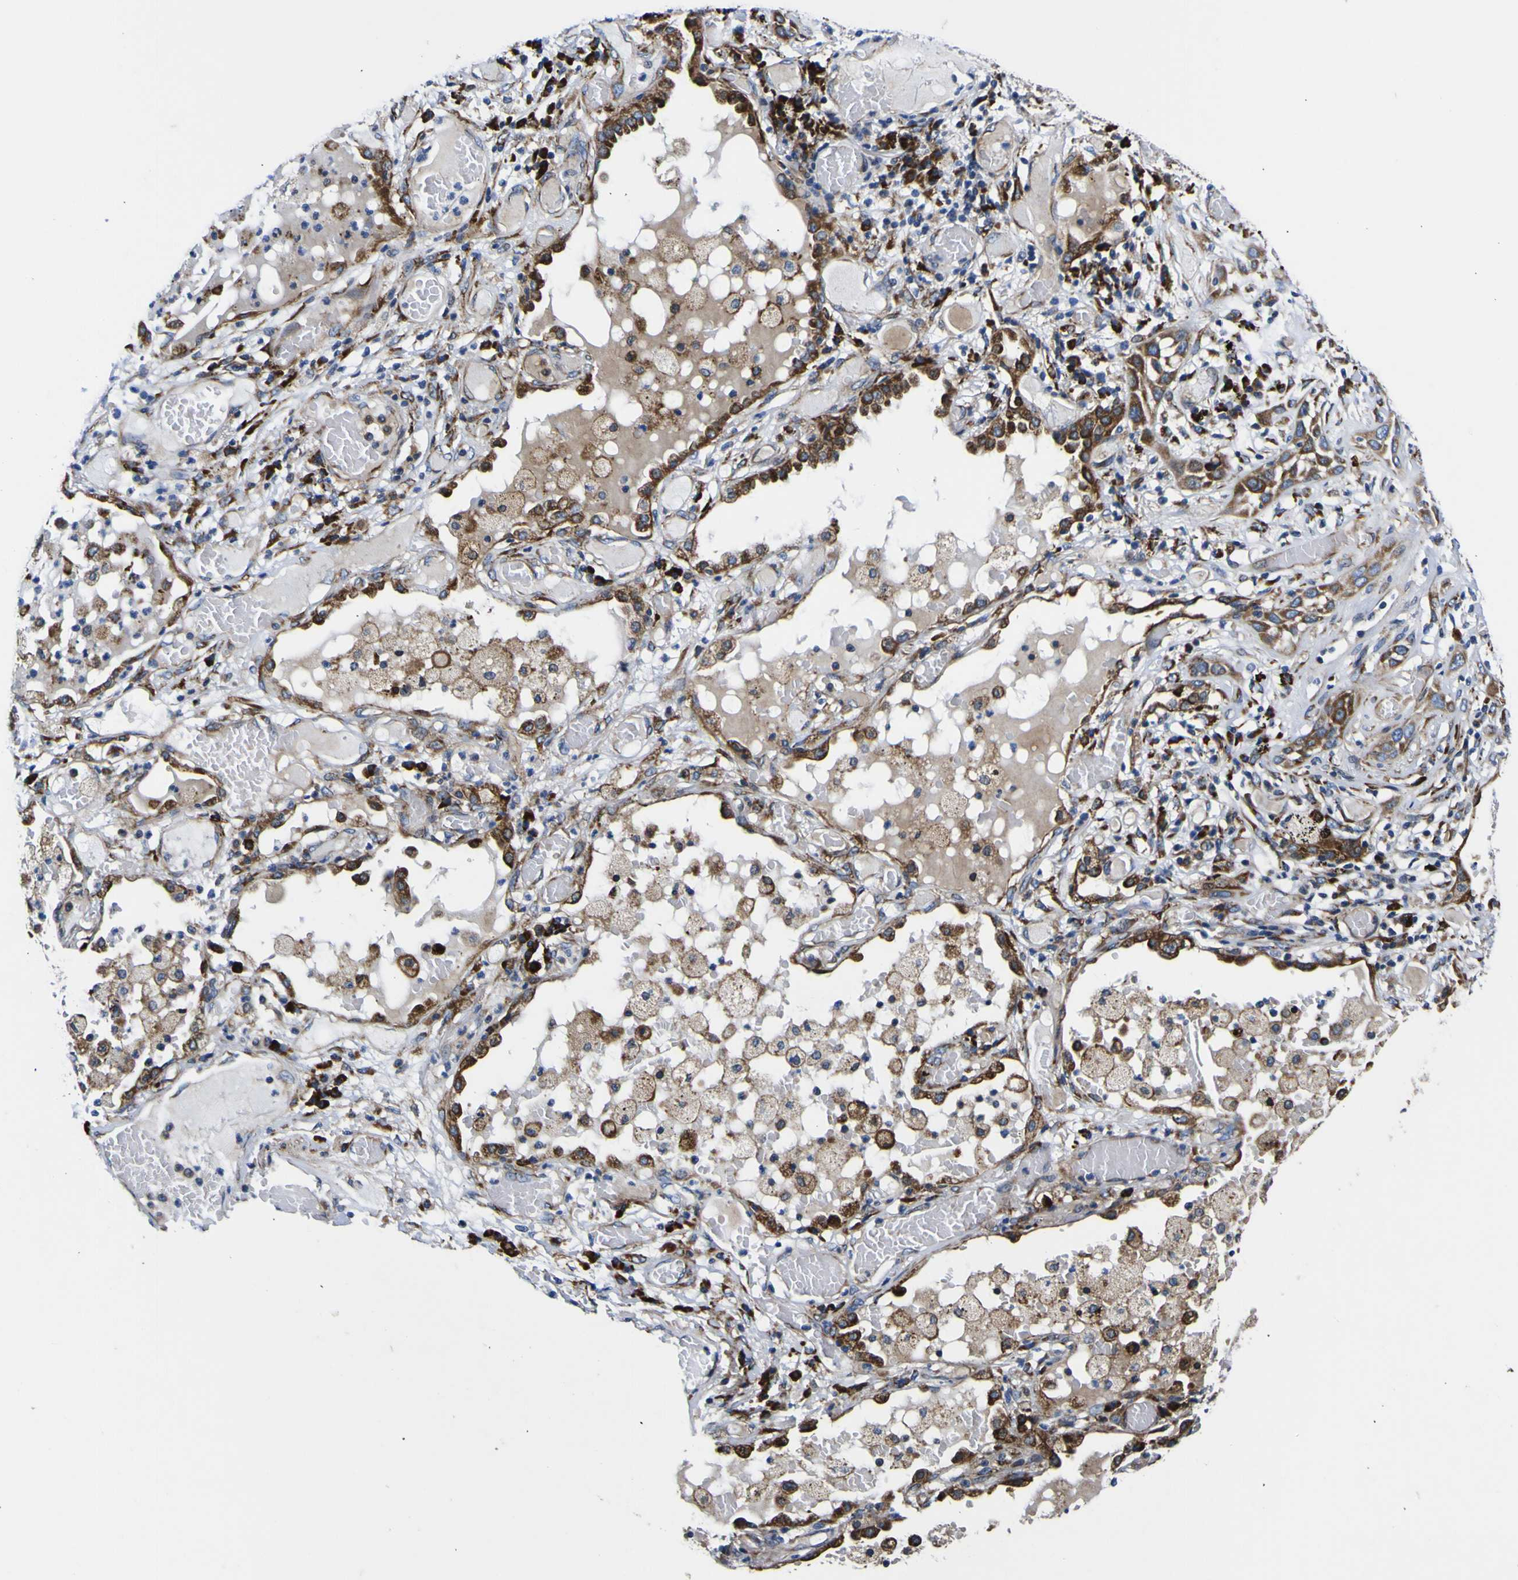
{"staining": {"intensity": "strong", "quantity": ">75%", "location": "cytoplasmic/membranous"}, "tissue": "lung cancer", "cell_type": "Tumor cells", "image_type": "cancer", "snomed": [{"axis": "morphology", "description": "Squamous cell carcinoma, NOS"}, {"axis": "topography", "description": "Lung"}], "caption": "Immunohistochemical staining of human lung cancer (squamous cell carcinoma) reveals high levels of strong cytoplasmic/membranous protein positivity in about >75% of tumor cells.", "gene": "SCD", "patient": {"sex": "male", "age": 71}}